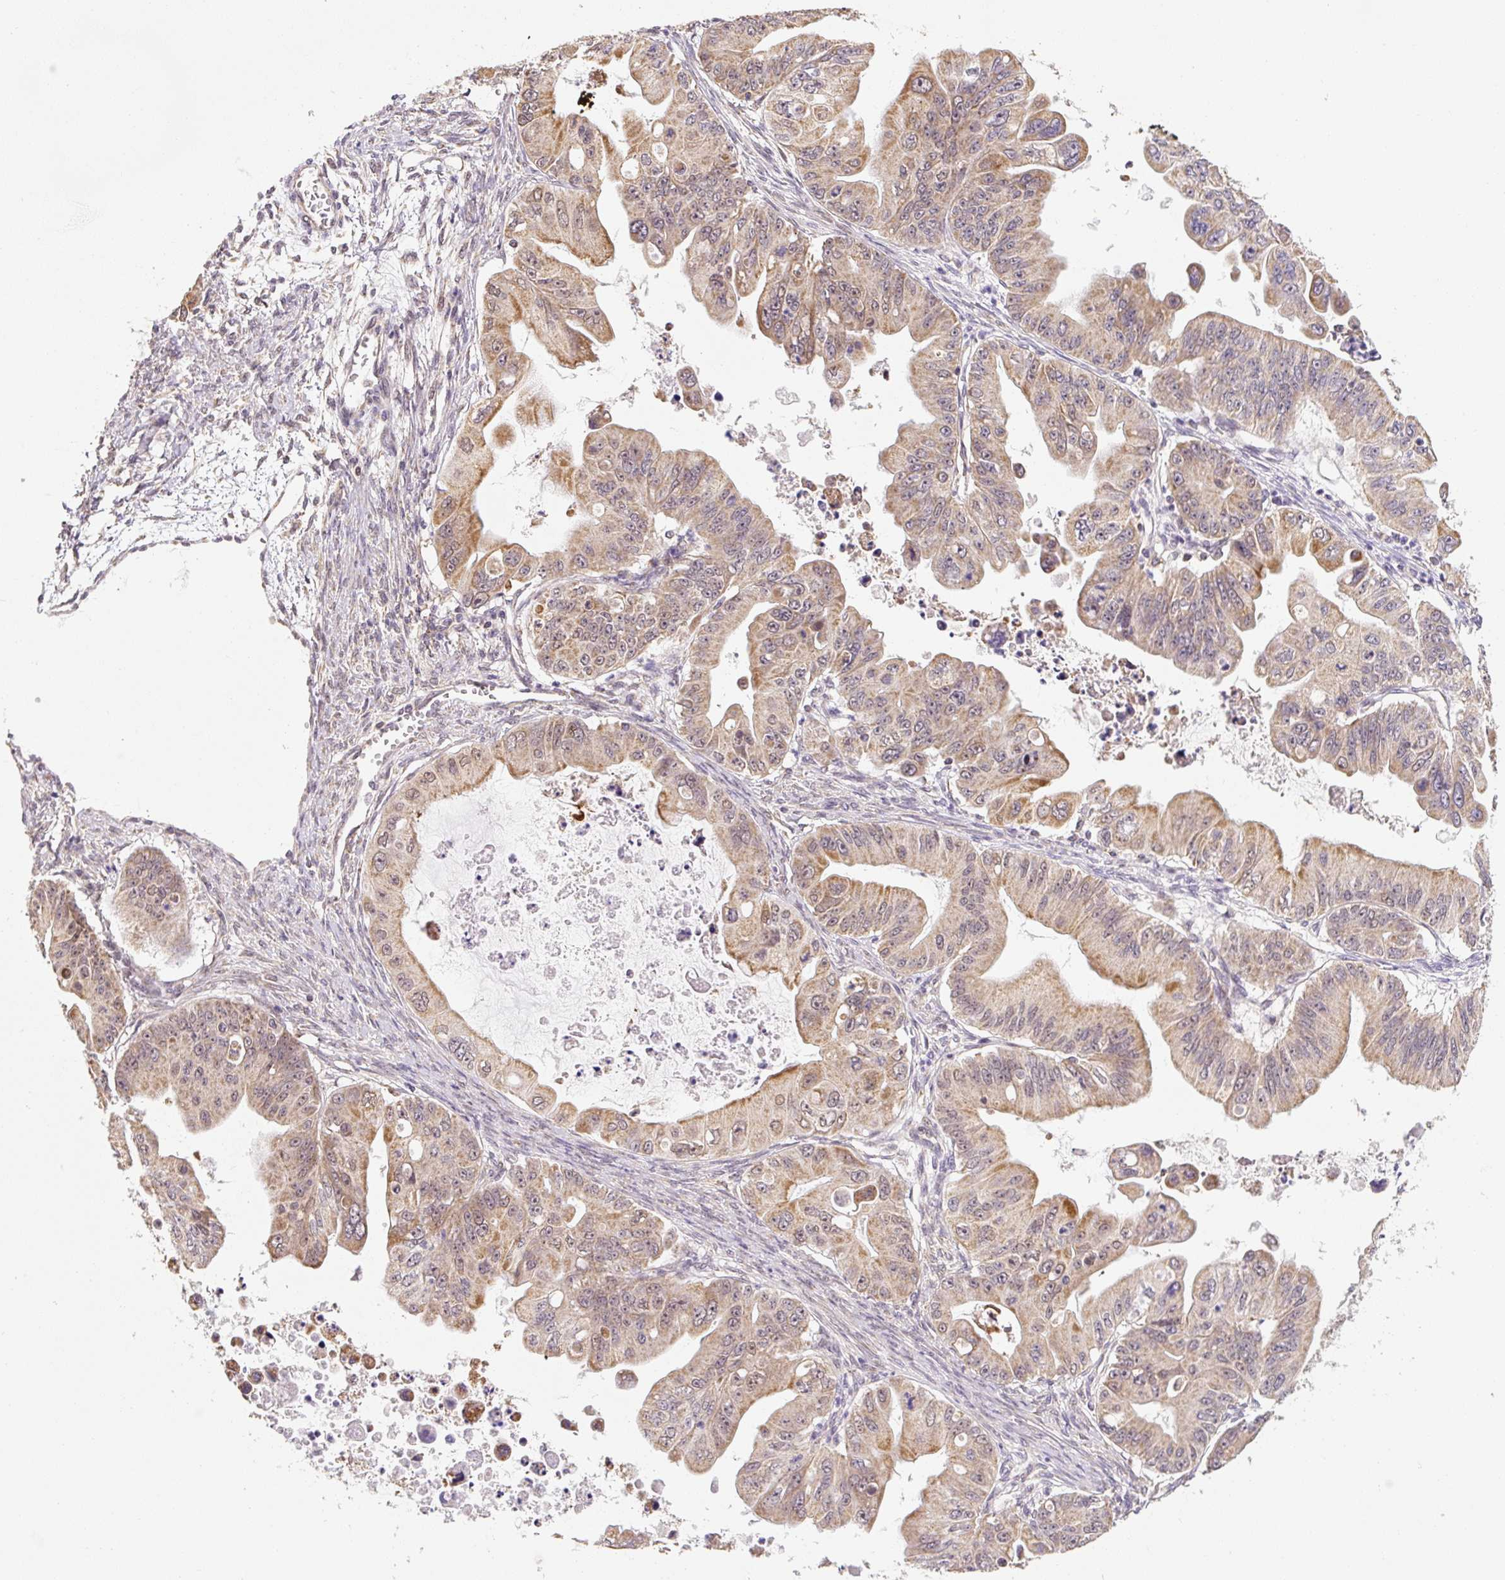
{"staining": {"intensity": "moderate", "quantity": ">75%", "location": "cytoplasmic/membranous,nuclear"}, "tissue": "ovarian cancer", "cell_type": "Tumor cells", "image_type": "cancer", "snomed": [{"axis": "morphology", "description": "Cystadenocarcinoma, mucinous, NOS"}, {"axis": "topography", "description": "Ovary"}], "caption": "Immunohistochemistry micrograph of neoplastic tissue: mucinous cystadenocarcinoma (ovarian) stained using IHC reveals medium levels of moderate protein expression localized specifically in the cytoplasmic/membranous and nuclear of tumor cells, appearing as a cytoplasmic/membranous and nuclear brown color.", "gene": "MFSD9", "patient": {"sex": "female", "age": 71}}